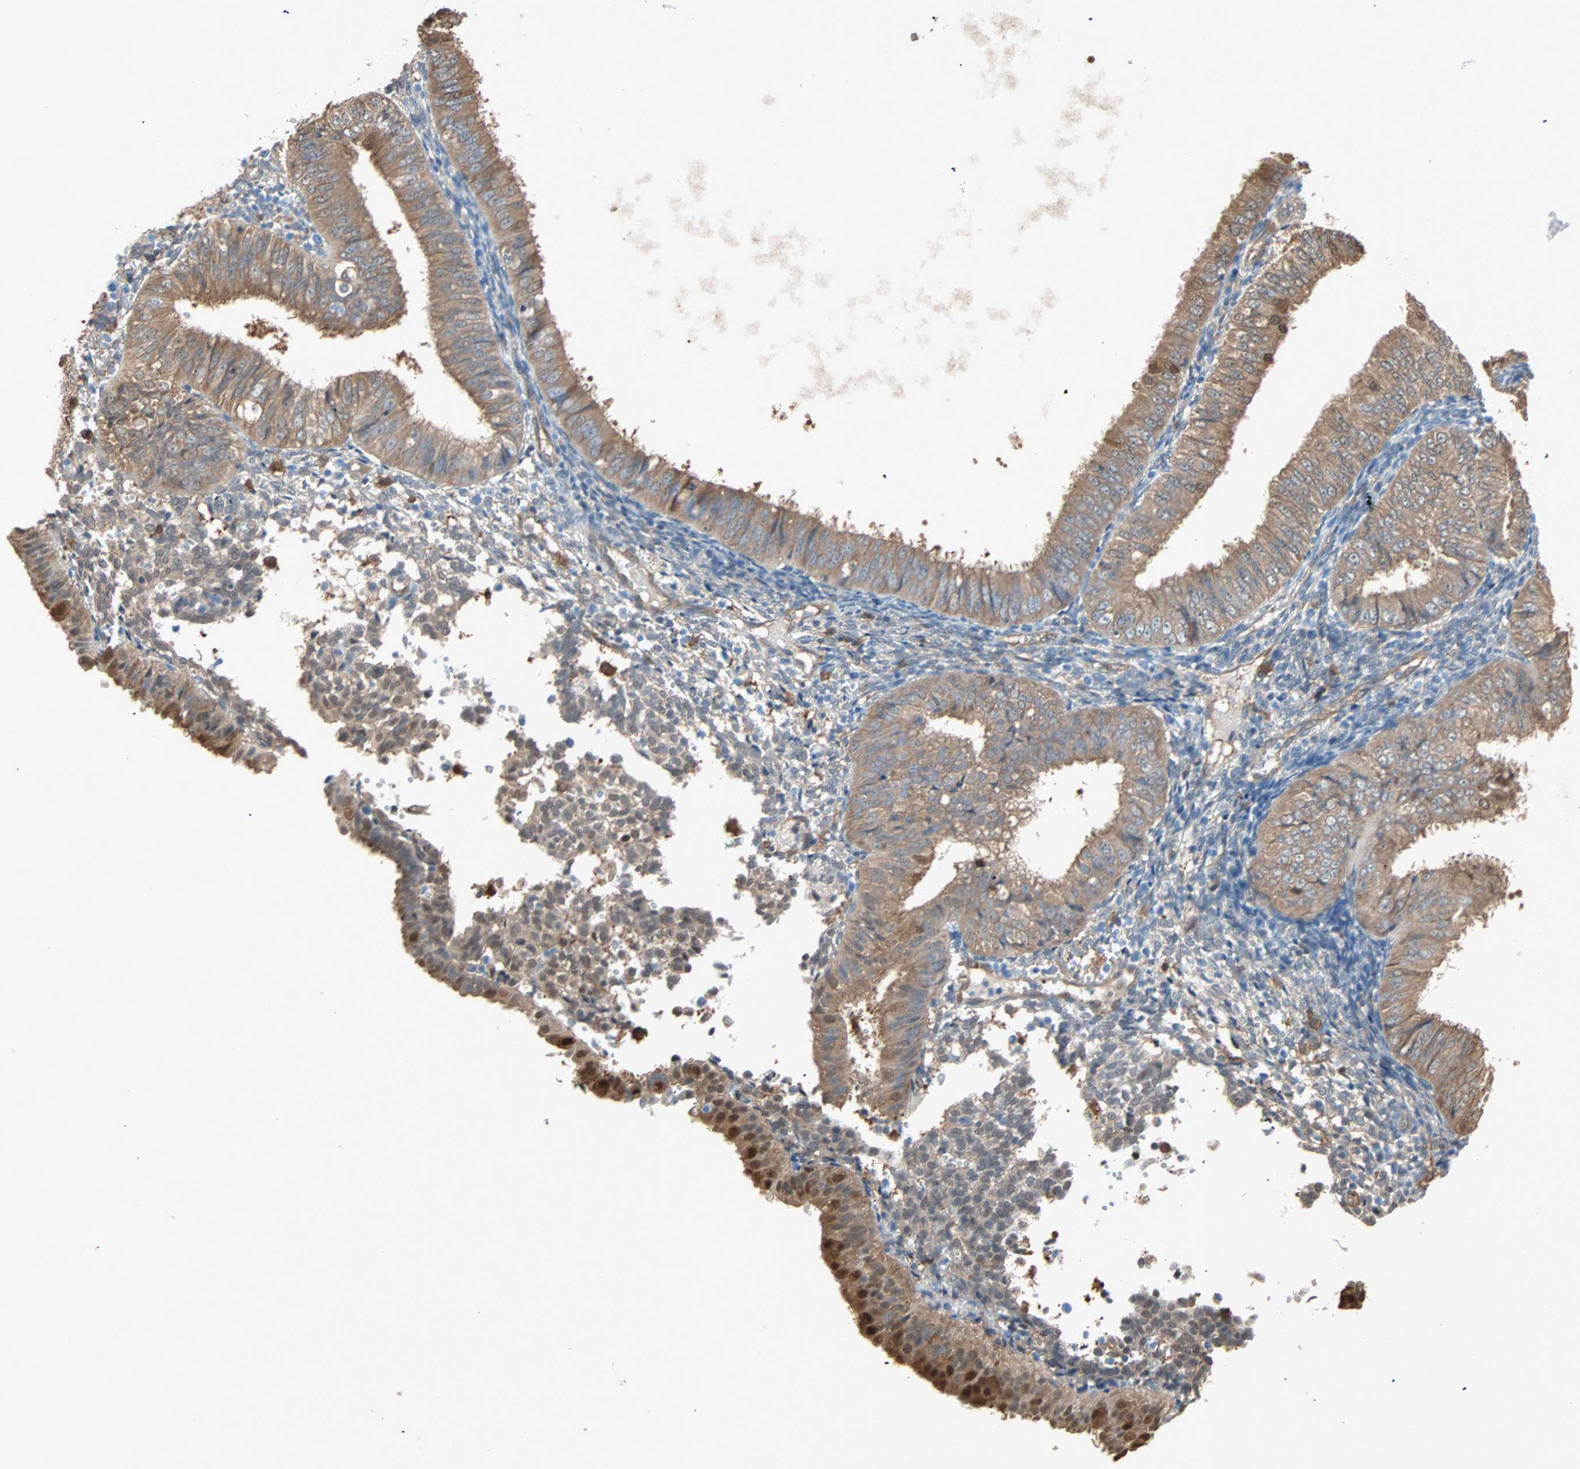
{"staining": {"intensity": "moderate", "quantity": ">75%", "location": "cytoplasmic/membranous"}, "tissue": "endometrial cancer", "cell_type": "Tumor cells", "image_type": "cancer", "snomed": [{"axis": "morphology", "description": "Normal tissue, NOS"}, {"axis": "morphology", "description": "Adenocarcinoma, NOS"}, {"axis": "topography", "description": "Endometrium"}], "caption": "About >75% of tumor cells in endometrial cancer display moderate cytoplasmic/membranous protein expression as visualized by brown immunohistochemical staining.", "gene": "PRDX1", "patient": {"sex": "female", "age": 53}}